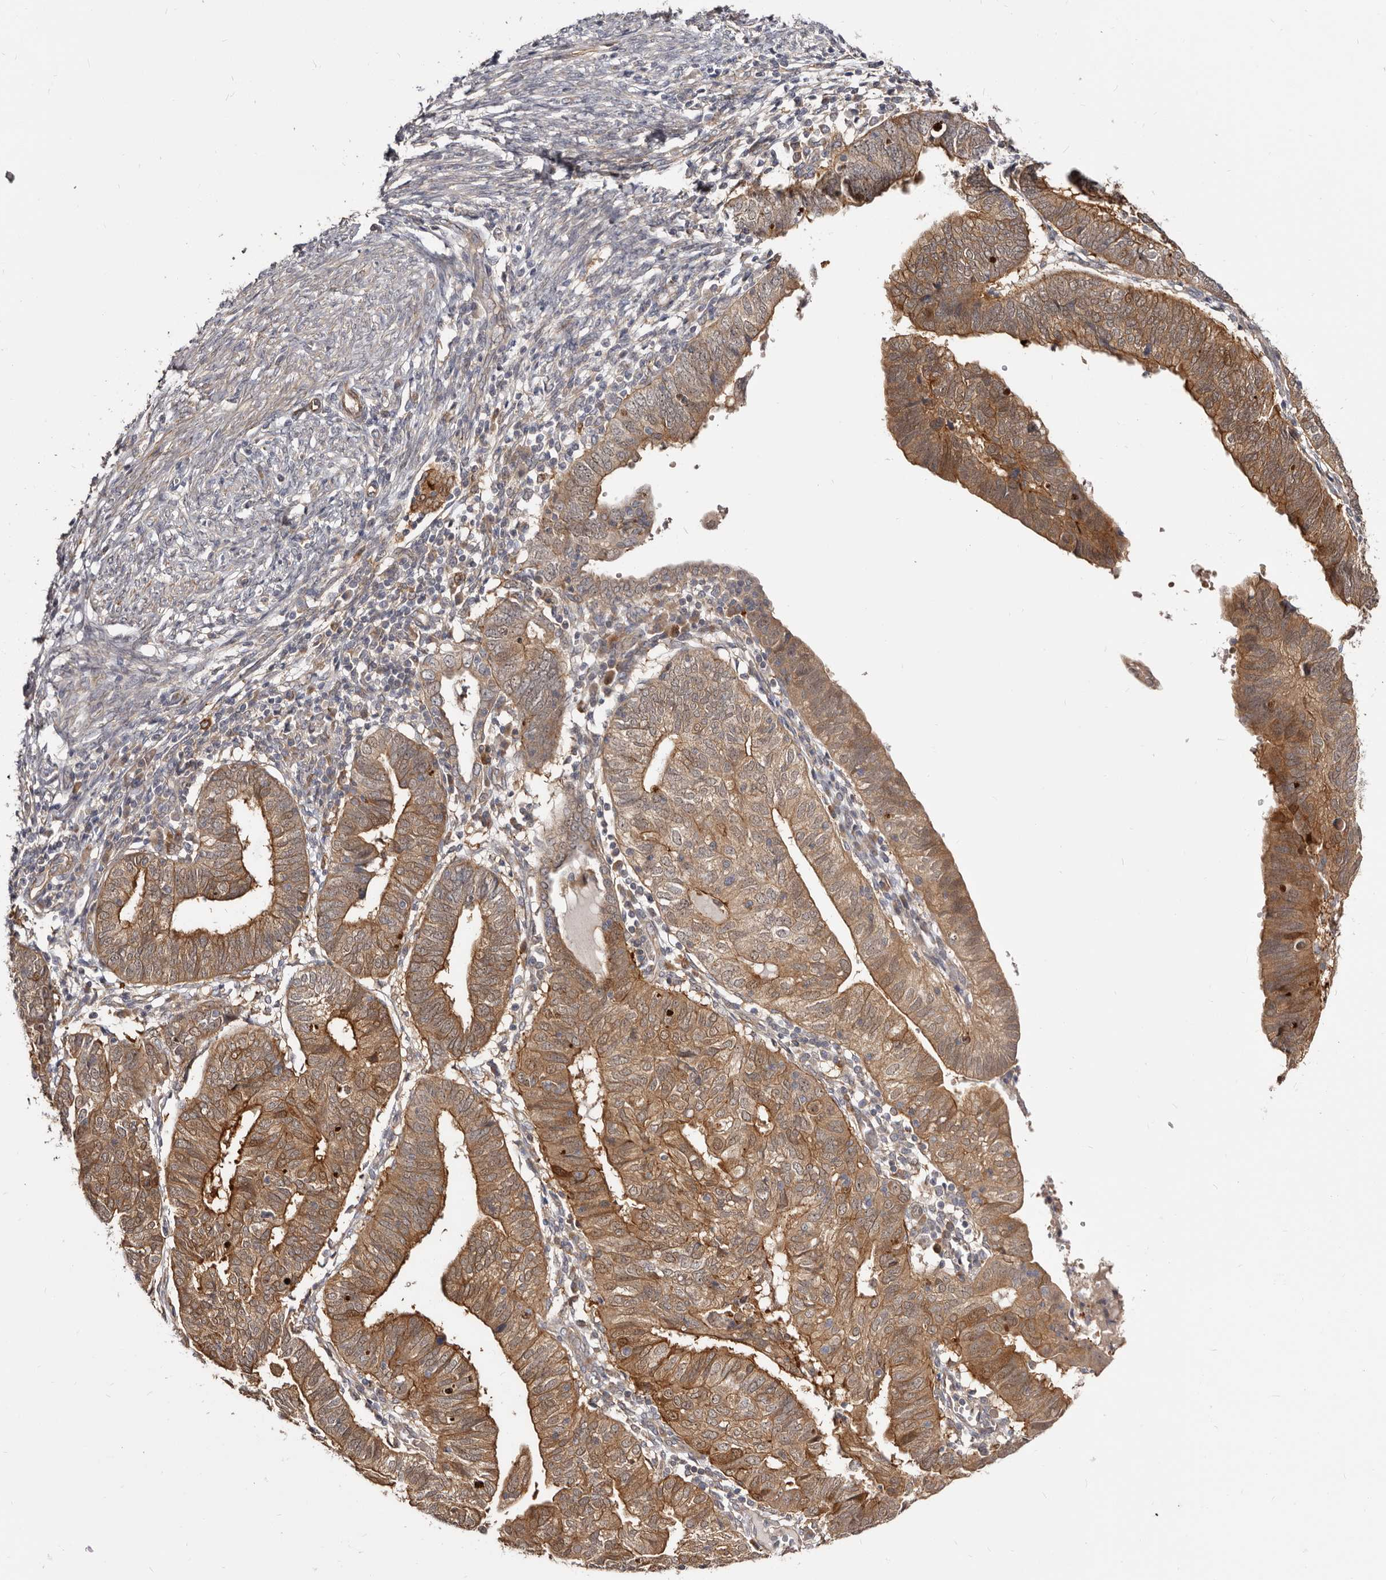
{"staining": {"intensity": "moderate", "quantity": ">75%", "location": "cytoplasmic/membranous"}, "tissue": "endometrial cancer", "cell_type": "Tumor cells", "image_type": "cancer", "snomed": [{"axis": "morphology", "description": "Adenocarcinoma, NOS"}, {"axis": "topography", "description": "Uterus"}], "caption": "An immunohistochemistry histopathology image of tumor tissue is shown. Protein staining in brown highlights moderate cytoplasmic/membranous positivity in endometrial adenocarcinoma within tumor cells. The protein is shown in brown color, while the nuclei are stained blue.", "gene": "GPATCH4", "patient": {"sex": "female", "age": 77}}